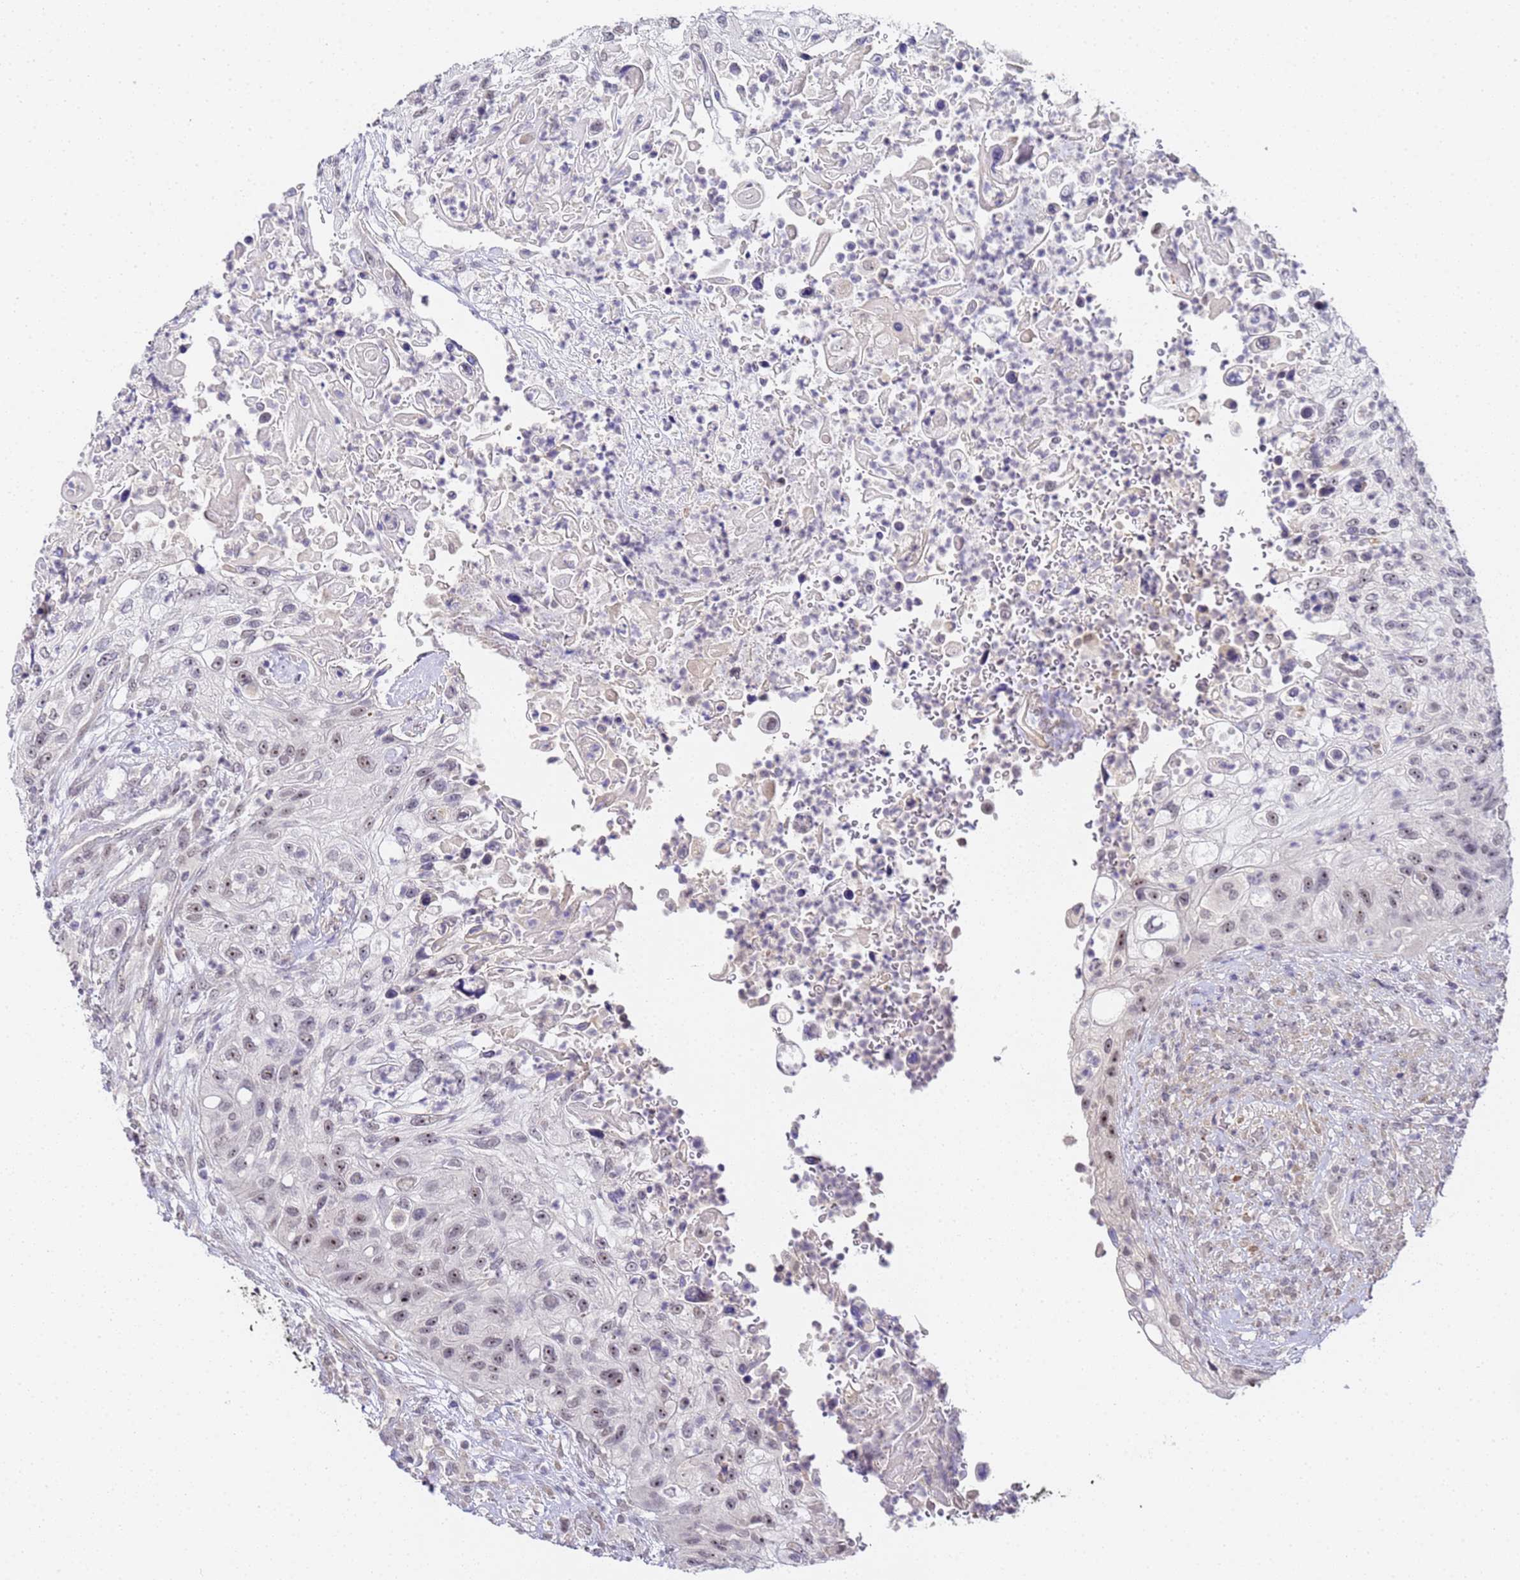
{"staining": {"intensity": "weak", "quantity": "<25%", "location": "nuclear"}, "tissue": "urothelial cancer", "cell_type": "Tumor cells", "image_type": "cancer", "snomed": [{"axis": "morphology", "description": "Urothelial carcinoma, High grade"}, {"axis": "topography", "description": "Urinary bladder"}], "caption": "This is an immunohistochemistry (IHC) image of human urothelial cancer. There is no staining in tumor cells.", "gene": "LSM3", "patient": {"sex": "female", "age": 60}}